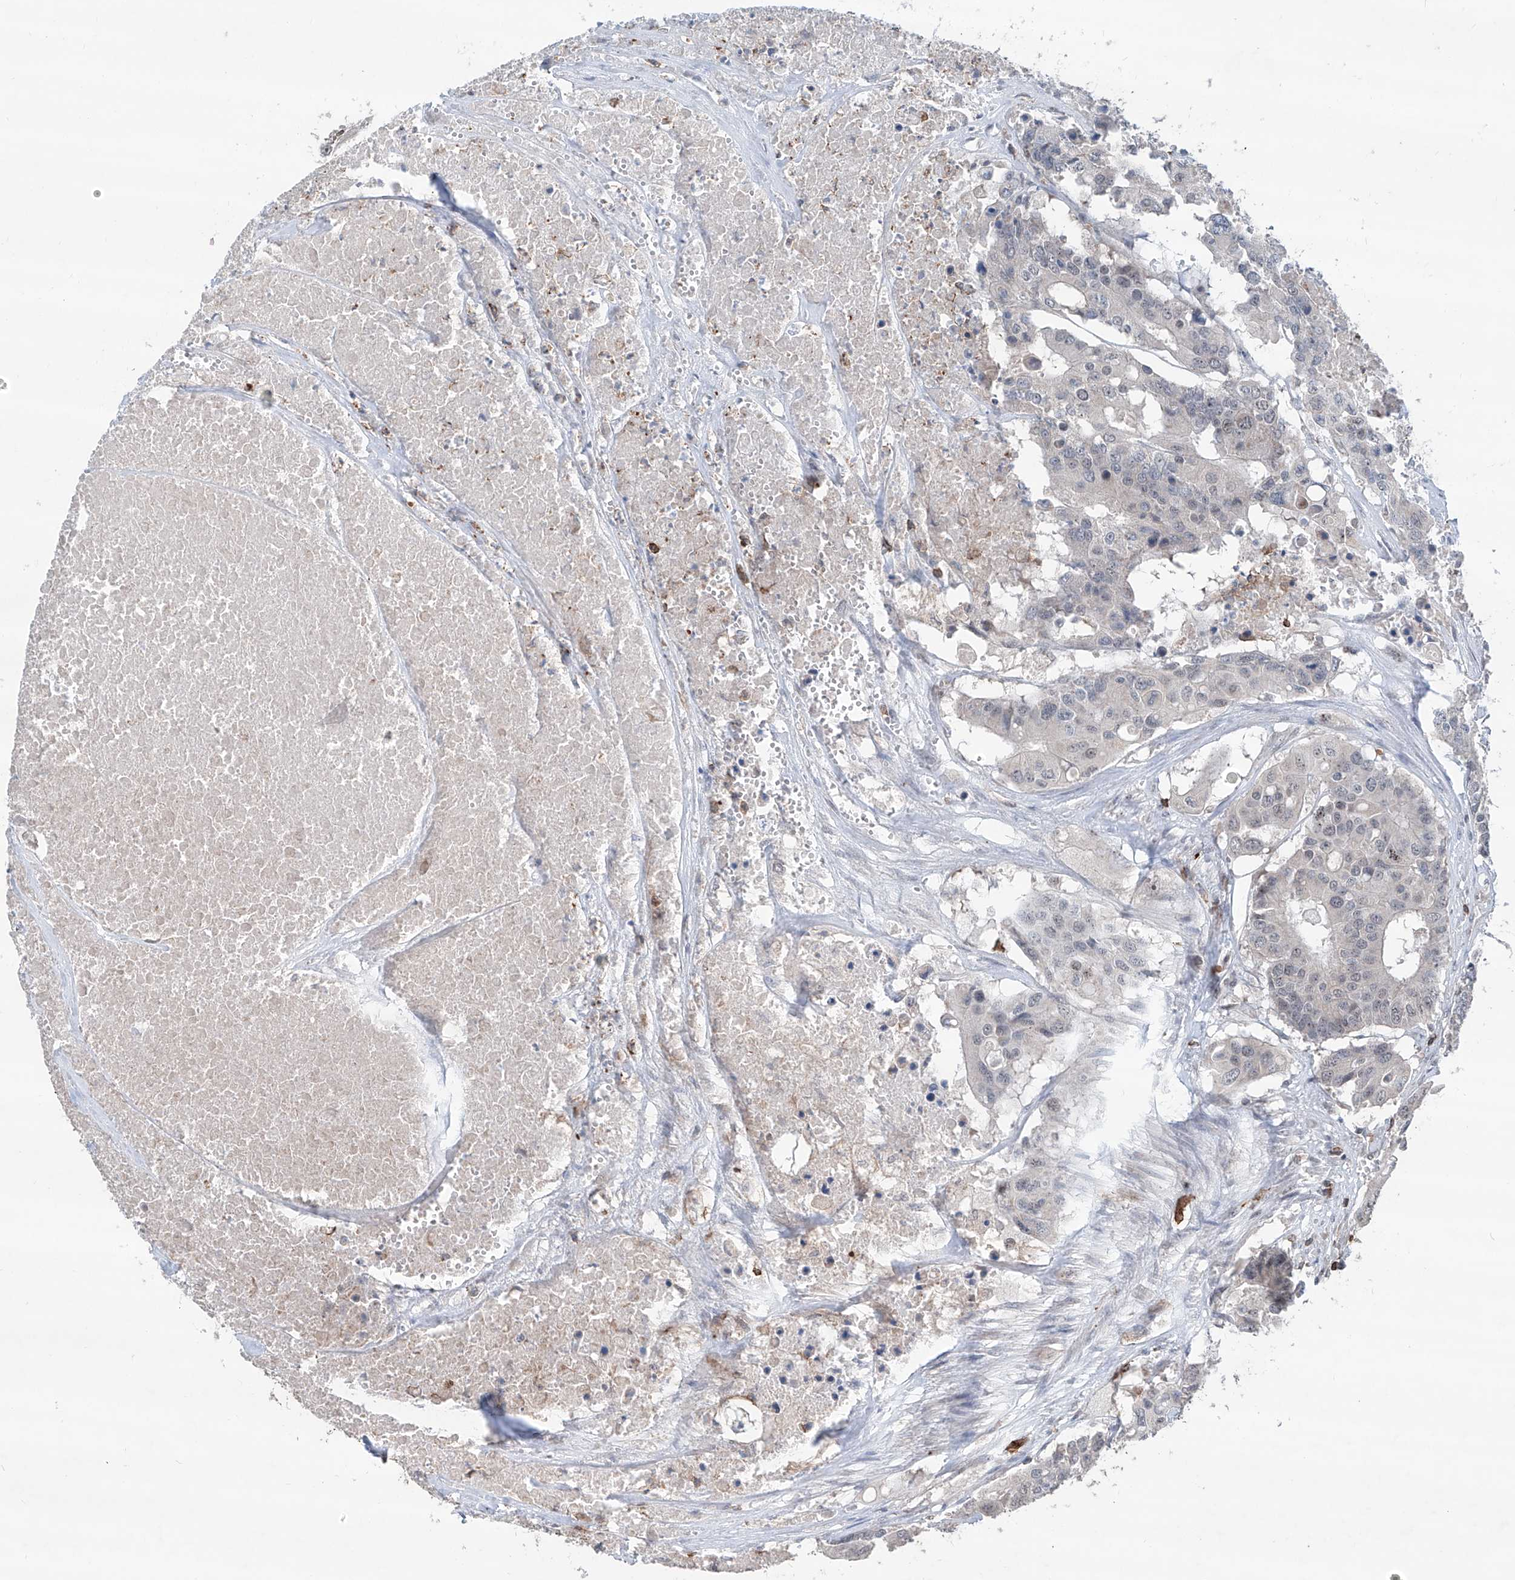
{"staining": {"intensity": "negative", "quantity": "none", "location": "none"}, "tissue": "colorectal cancer", "cell_type": "Tumor cells", "image_type": "cancer", "snomed": [{"axis": "morphology", "description": "Adenocarcinoma, NOS"}, {"axis": "topography", "description": "Colon"}], "caption": "This micrograph is of colorectal cancer (adenocarcinoma) stained with IHC to label a protein in brown with the nuclei are counter-stained blue. There is no expression in tumor cells. The staining is performed using DAB brown chromogen with nuclei counter-stained in using hematoxylin.", "gene": "ZBTB48", "patient": {"sex": "male", "age": 77}}